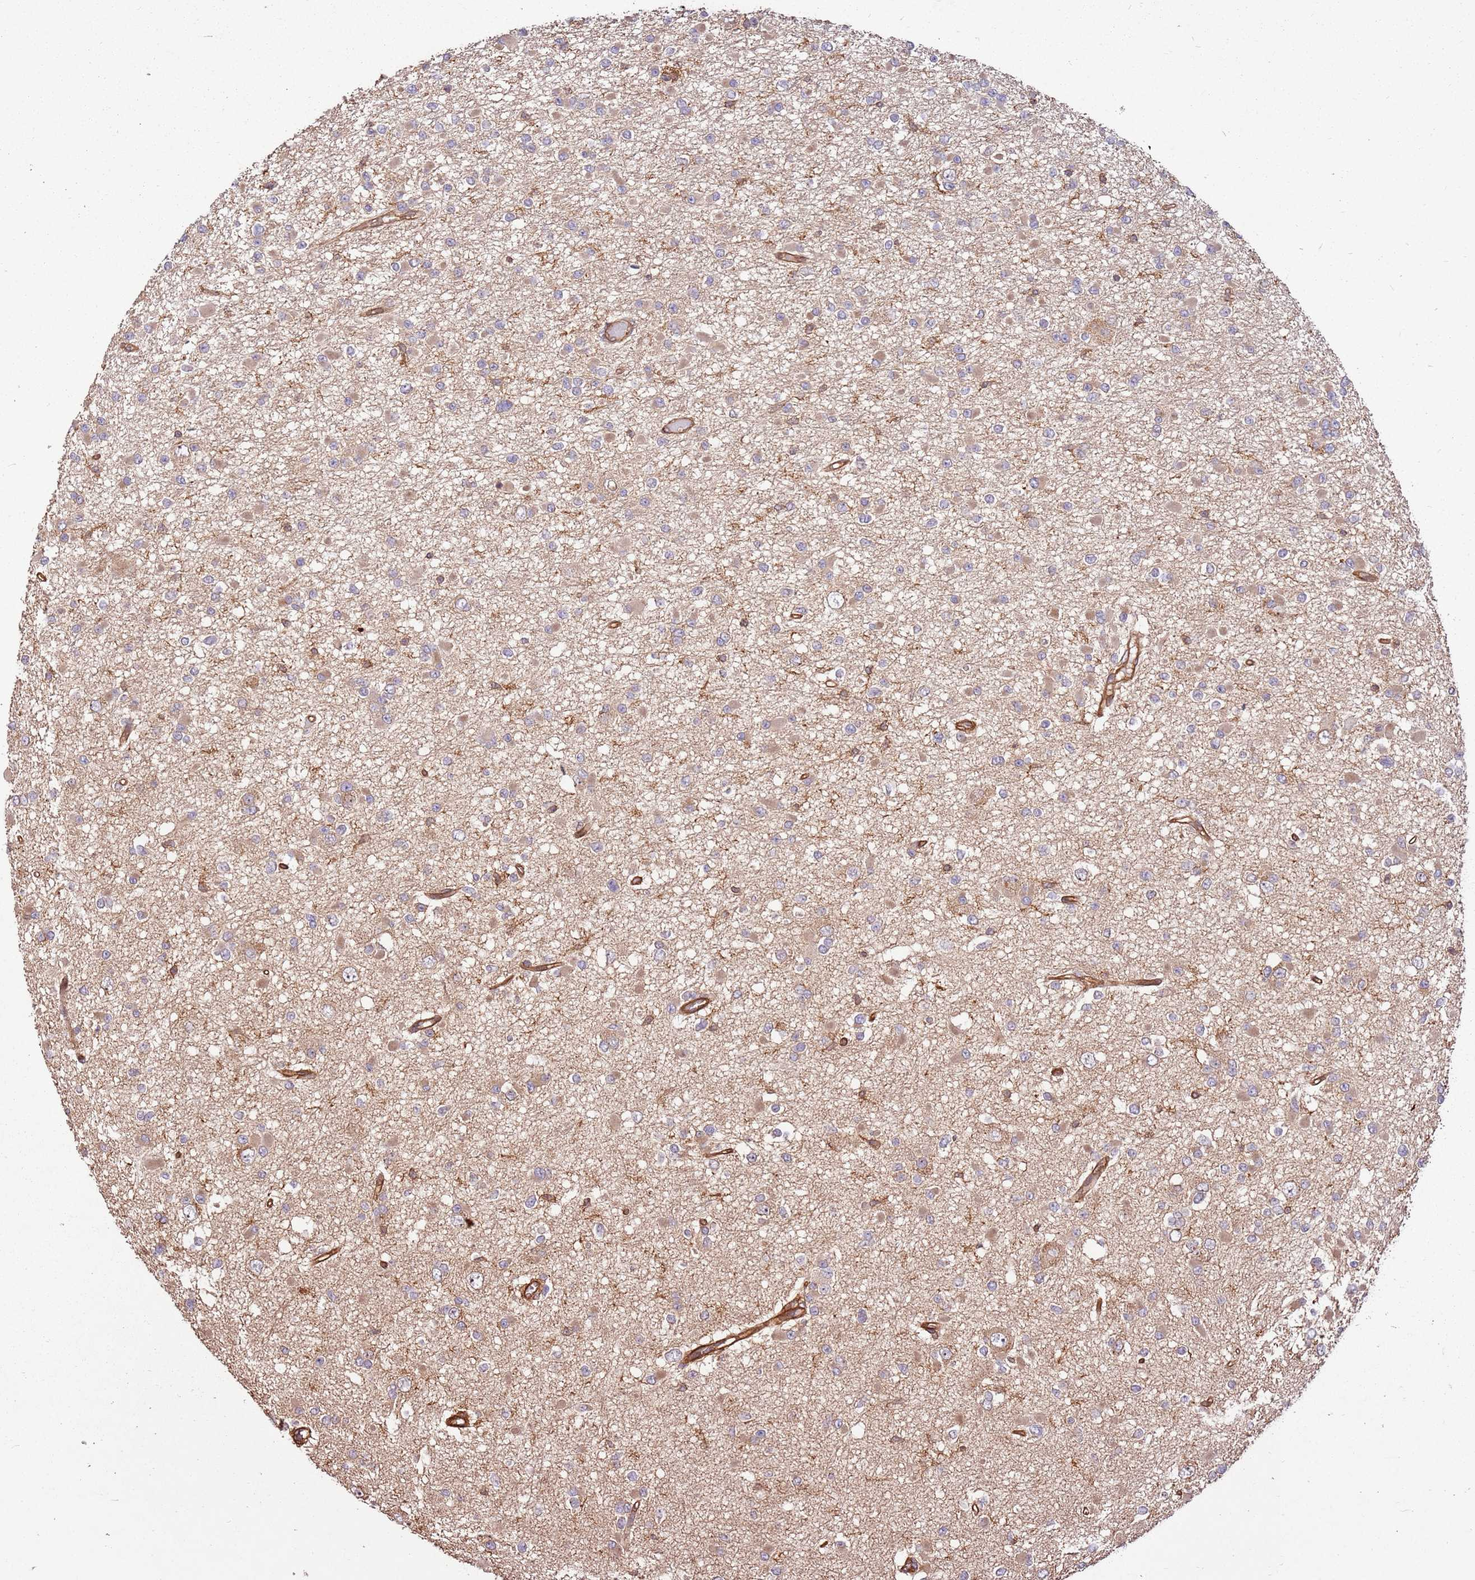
{"staining": {"intensity": "negative", "quantity": "none", "location": "none"}, "tissue": "glioma", "cell_type": "Tumor cells", "image_type": "cancer", "snomed": [{"axis": "morphology", "description": "Glioma, malignant, Low grade"}, {"axis": "topography", "description": "Brain"}], "caption": "Tumor cells show no significant protein staining in glioma.", "gene": "ACVR2A", "patient": {"sex": "female", "age": 22}}